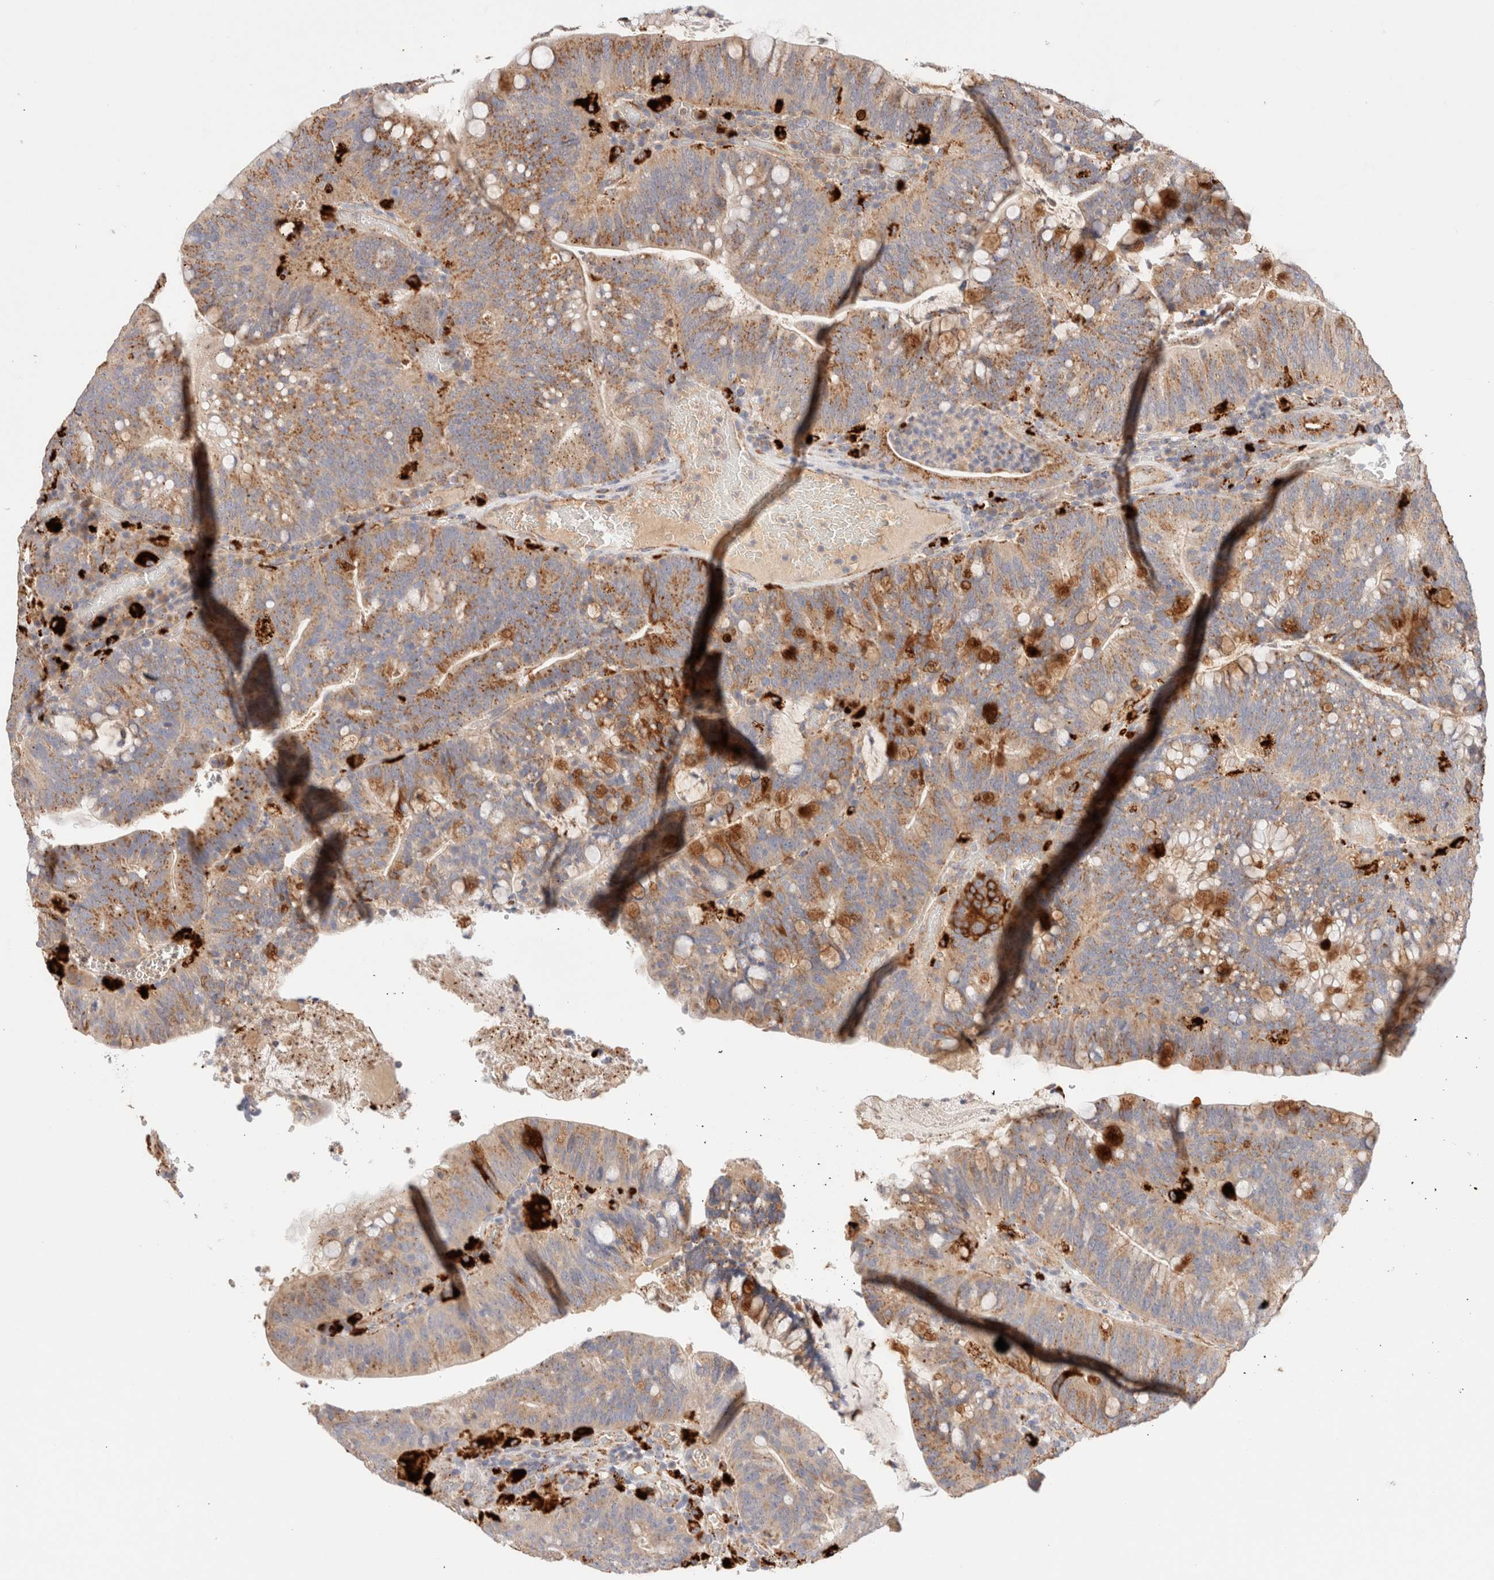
{"staining": {"intensity": "moderate", "quantity": ">75%", "location": "cytoplasmic/membranous"}, "tissue": "colorectal cancer", "cell_type": "Tumor cells", "image_type": "cancer", "snomed": [{"axis": "morphology", "description": "Adenocarcinoma, NOS"}, {"axis": "topography", "description": "Colon"}], "caption": "This is an image of IHC staining of colorectal cancer, which shows moderate expression in the cytoplasmic/membranous of tumor cells.", "gene": "RABEPK", "patient": {"sex": "female", "age": 66}}